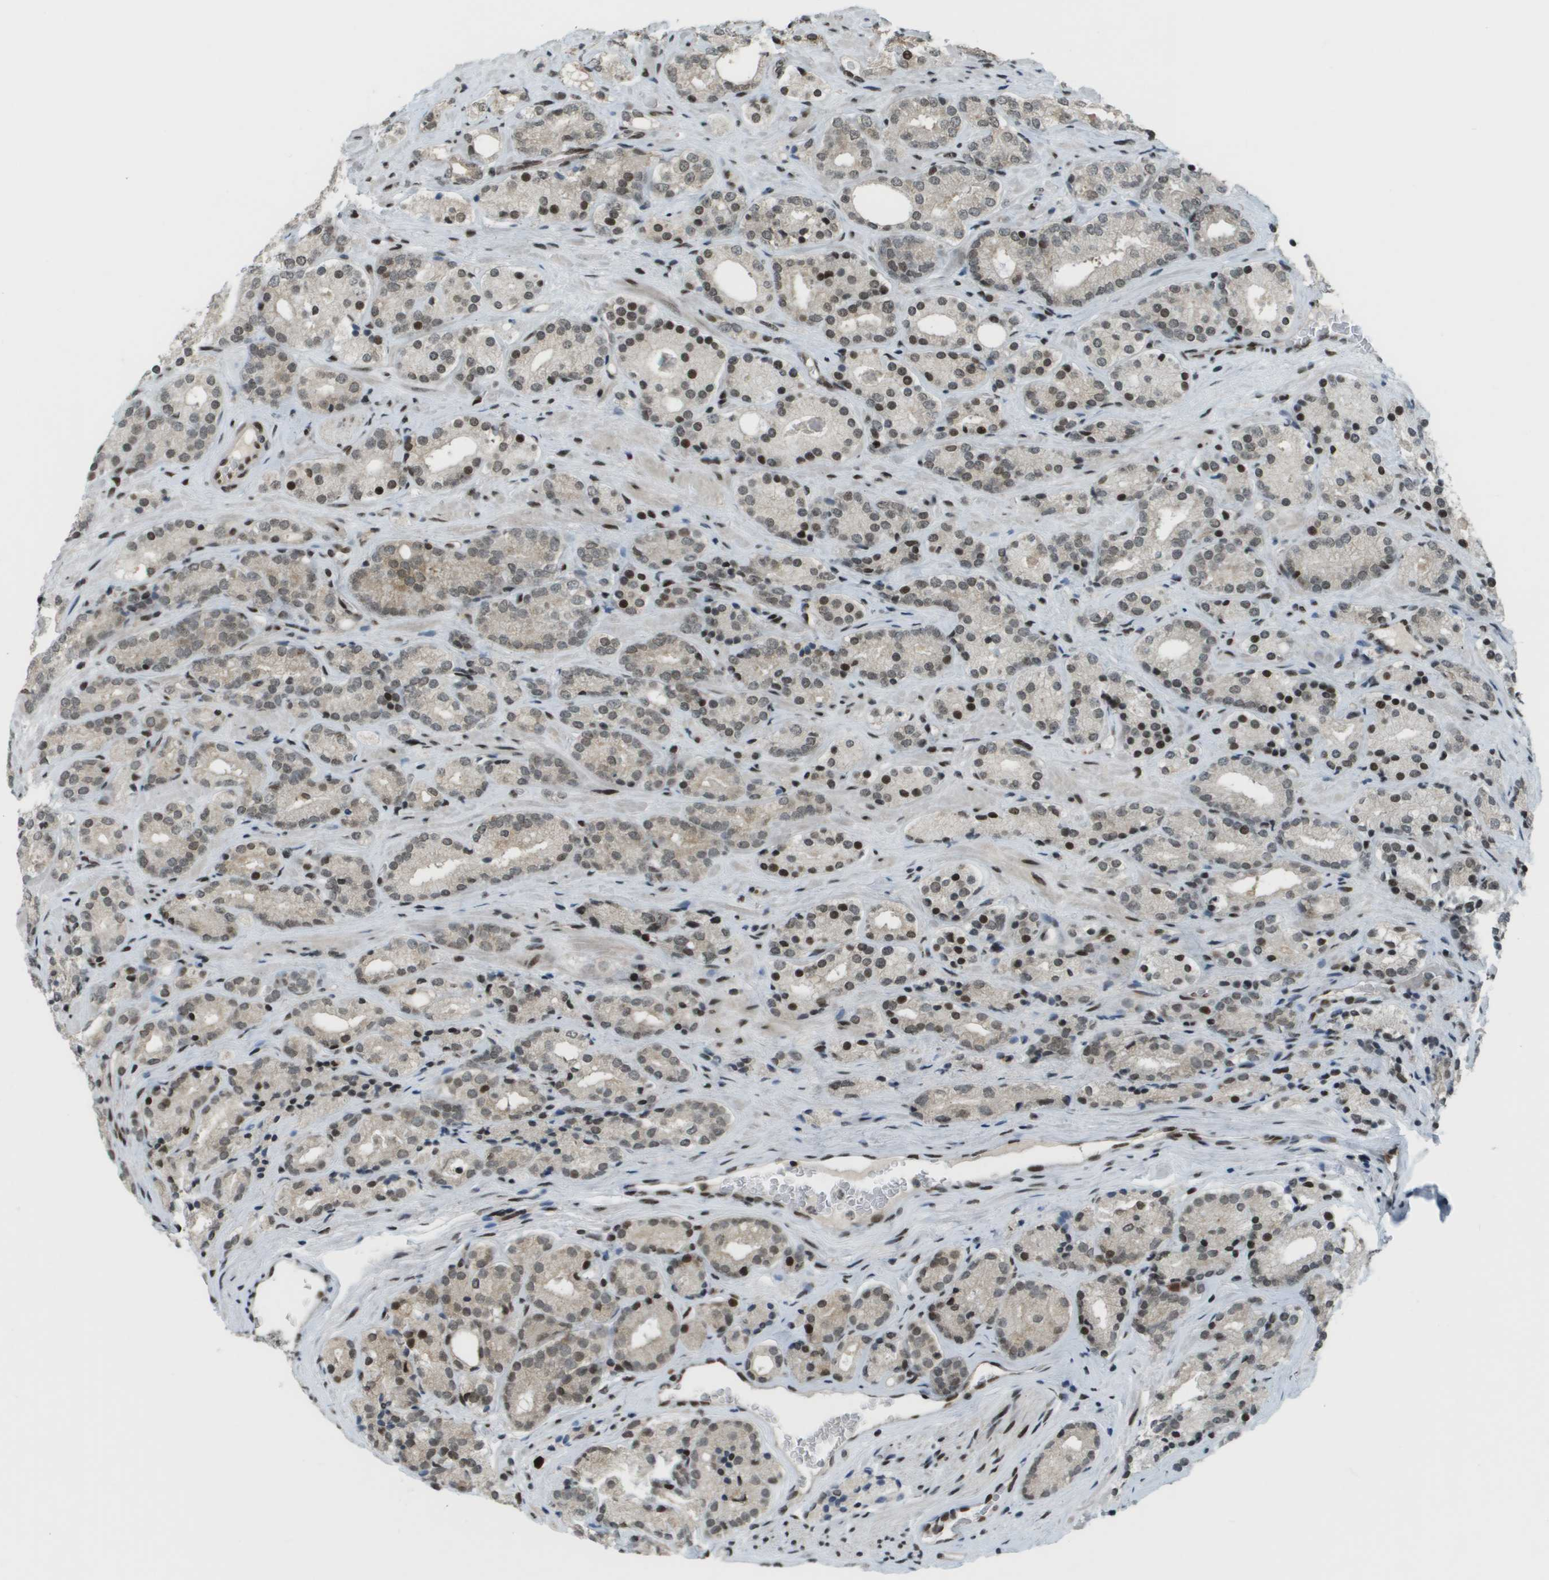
{"staining": {"intensity": "moderate", "quantity": "25%-75%", "location": "nuclear"}, "tissue": "prostate cancer", "cell_type": "Tumor cells", "image_type": "cancer", "snomed": [{"axis": "morphology", "description": "Adenocarcinoma, High grade"}, {"axis": "topography", "description": "Prostate"}], "caption": "This histopathology image reveals immunohistochemistry (IHC) staining of prostate cancer (adenocarcinoma (high-grade)), with medium moderate nuclear expression in about 25%-75% of tumor cells.", "gene": "IRF7", "patient": {"sex": "male", "age": 71}}